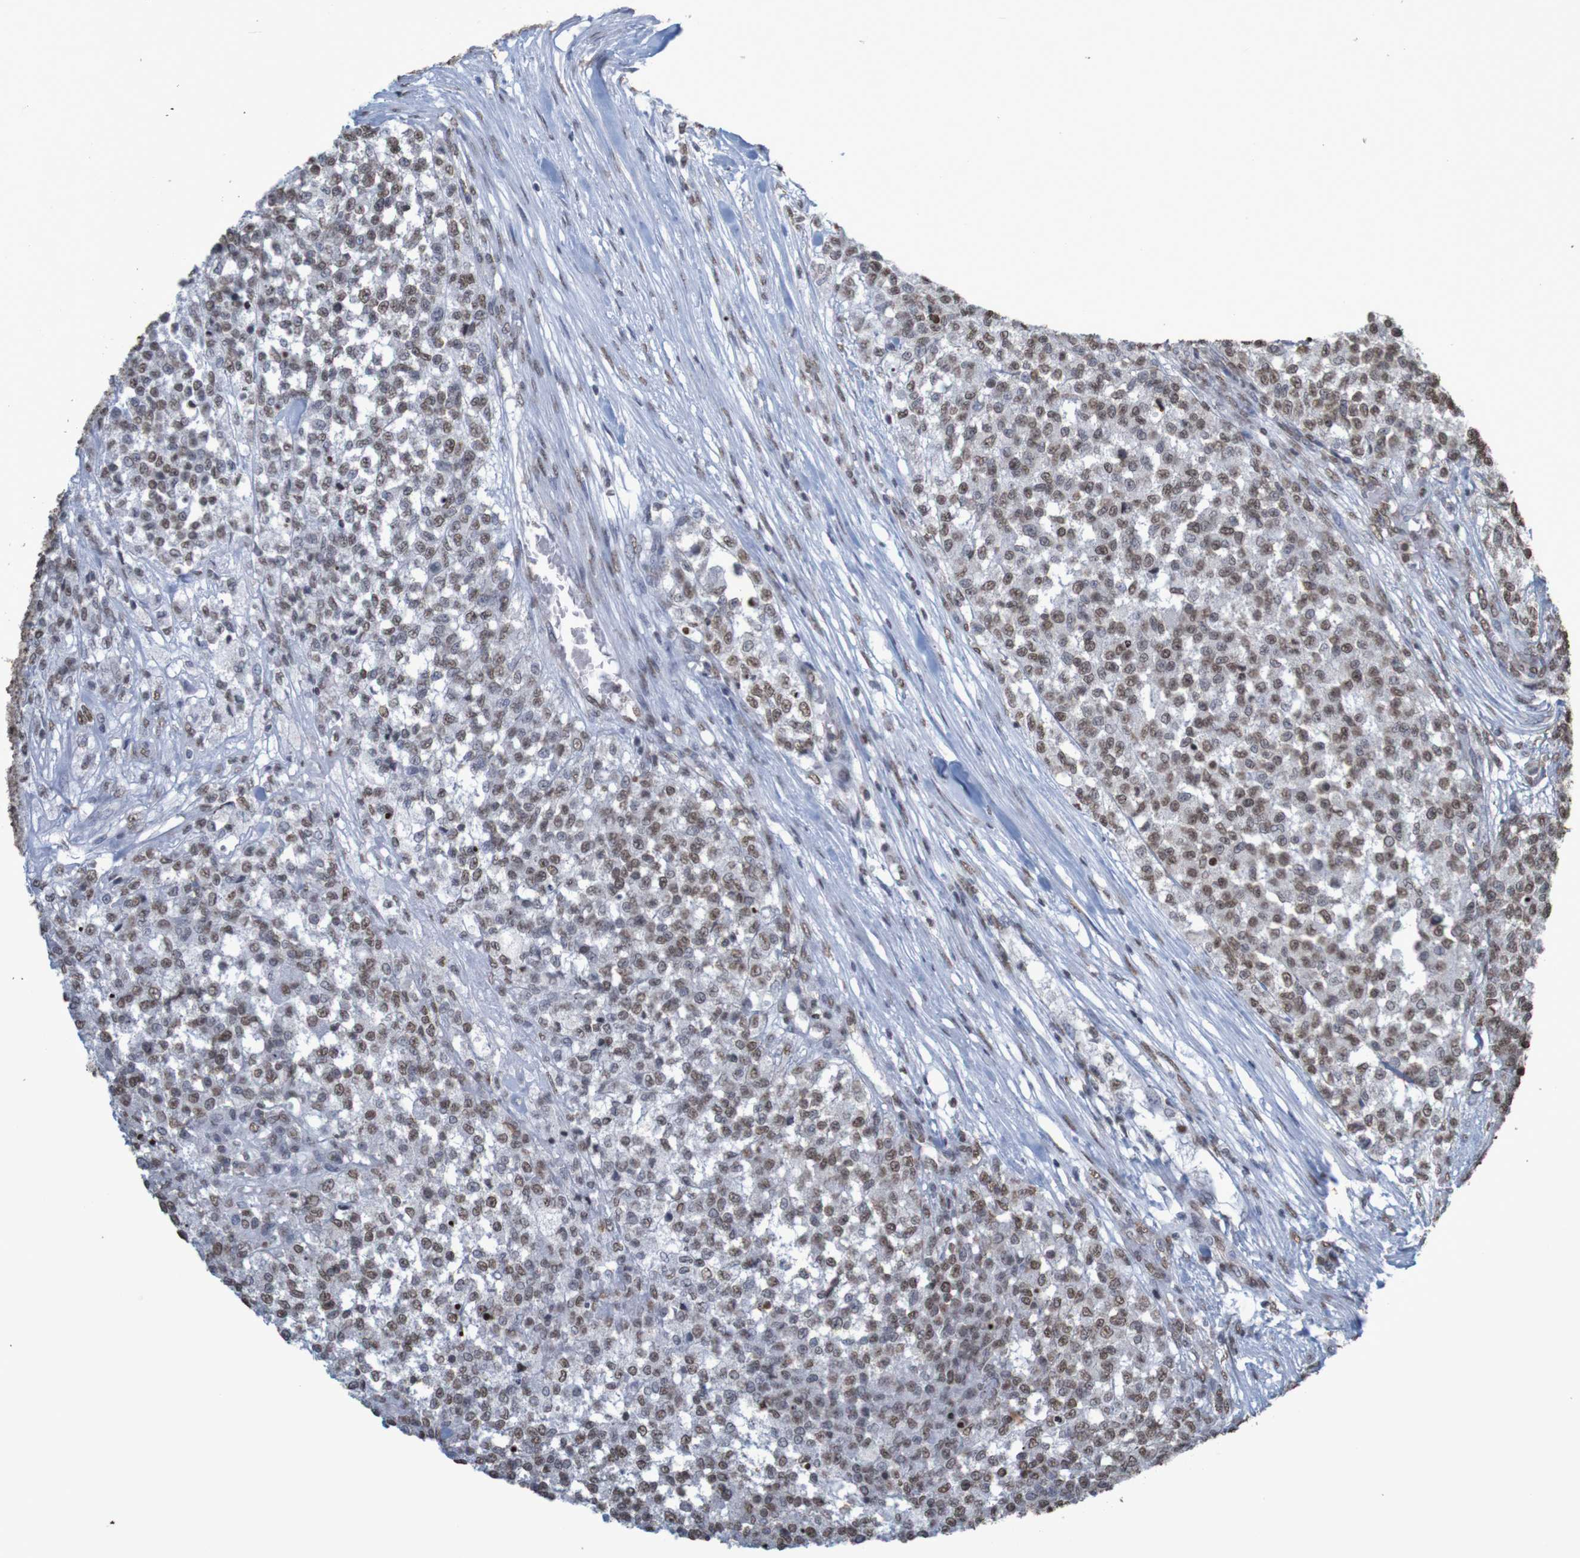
{"staining": {"intensity": "weak", "quantity": ">75%", "location": "nuclear"}, "tissue": "testis cancer", "cell_type": "Tumor cells", "image_type": "cancer", "snomed": [{"axis": "morphology", "description": "Seminoma, NOS"}, {"axis": "topography", "description": "Testis"}], "caption": "Protein staining of seminoma (testis) tissue demonstrates weak nuclear staining in approximately >75% of tumor cells.", "gene": "GFI1", "patient": {"sex": "male", "age": 59}}